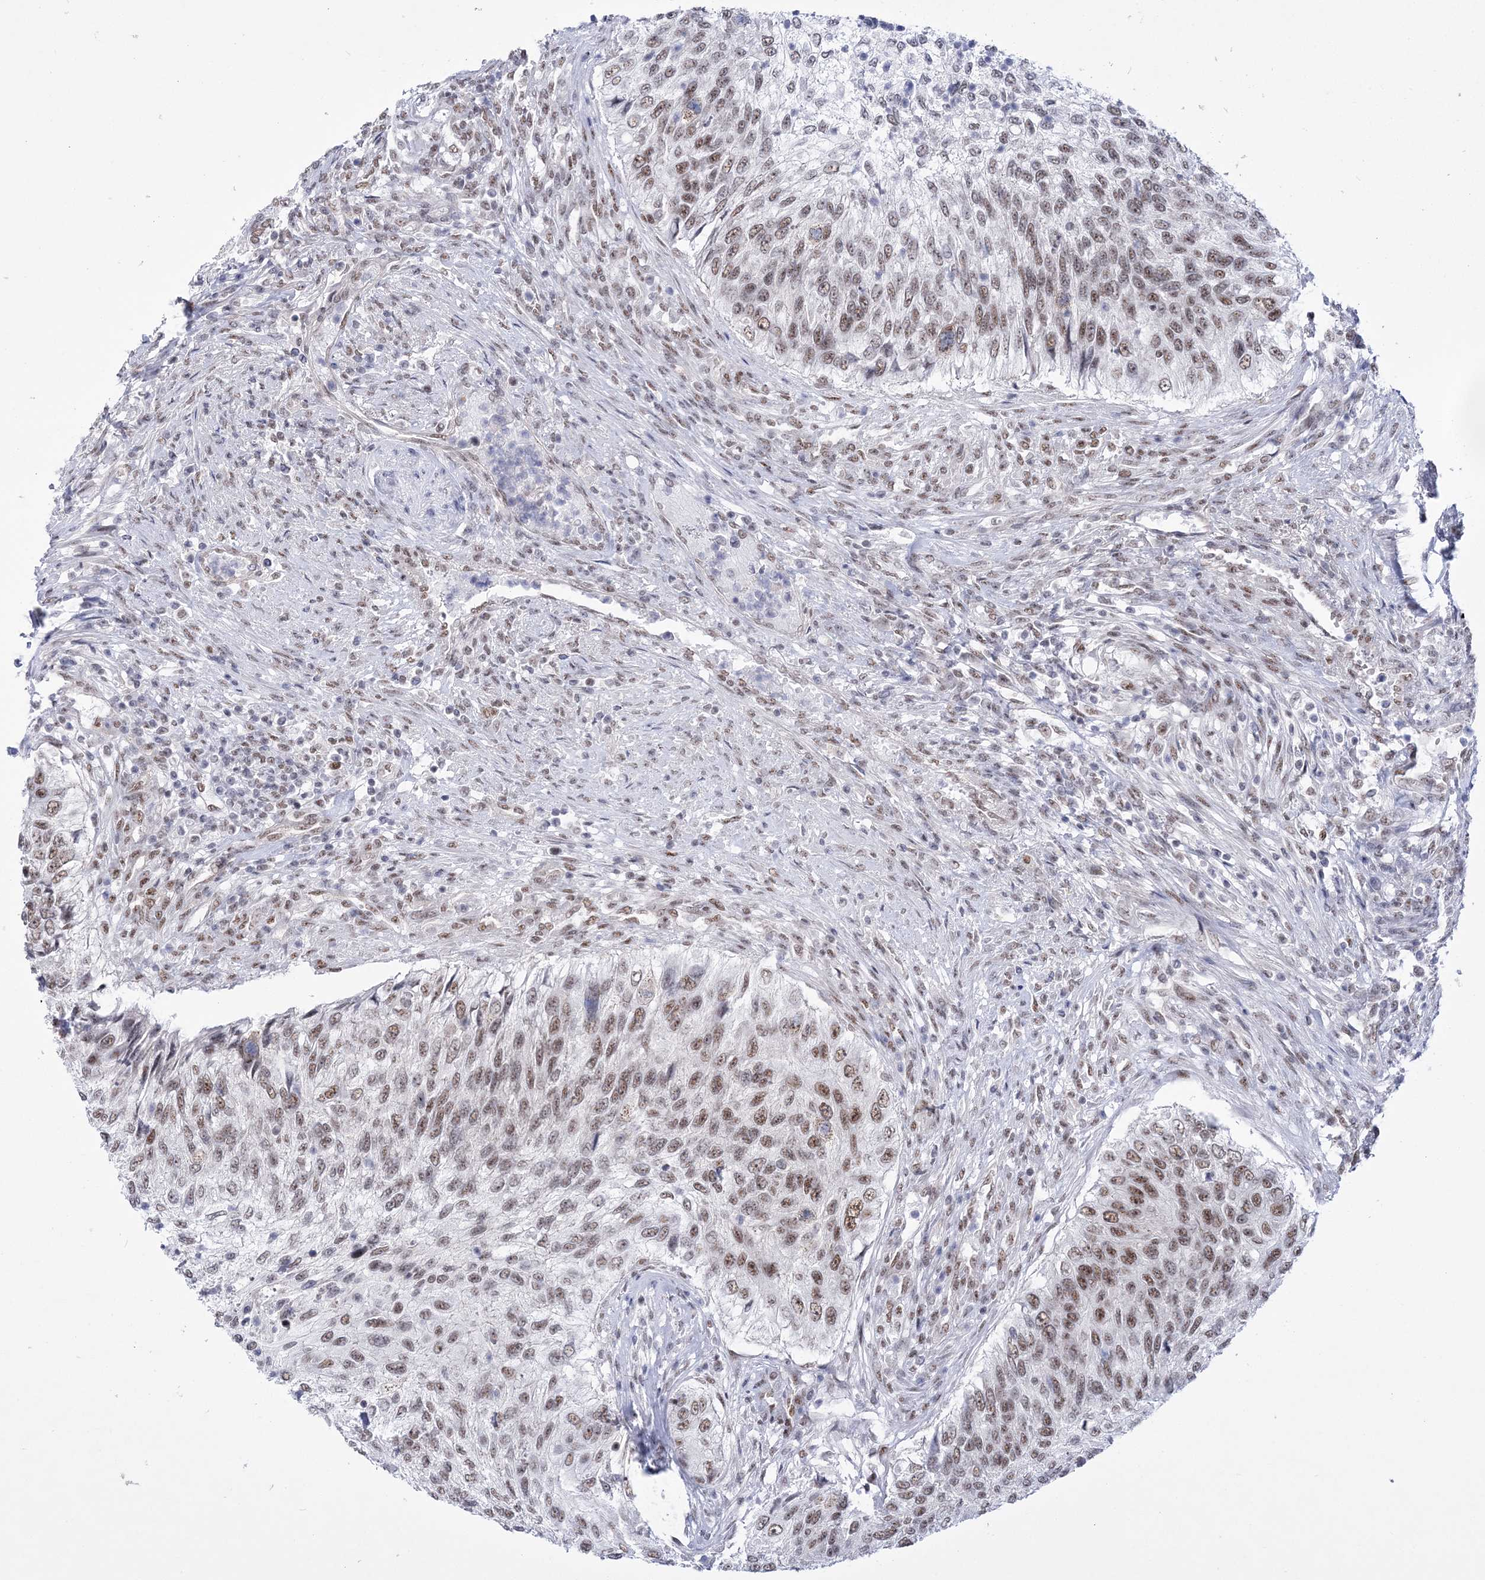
{"staining": {"intensity": "moderate", "quantity": ">75%", "location": "nuclear"}, "tissue": "urothelial cancer", "cell_type": "Tumor cells", "image_type": "cancer", "snomed": [{"axis": "morphology", "description": "Urothelial carcinoma, High grade"}, {"axis": "topography", "description": "Urinary bladder"}], "caption": "Urothelial cancer tissue reveals moderate nuclear expression in about >75% of tumor cells, visualized by immunohistochemistry. The protein of interest is shown in brown color, while the nuclei are stained blue.", "gene": "NSUN2", "patient": {"sex": "female", "age": 60}}